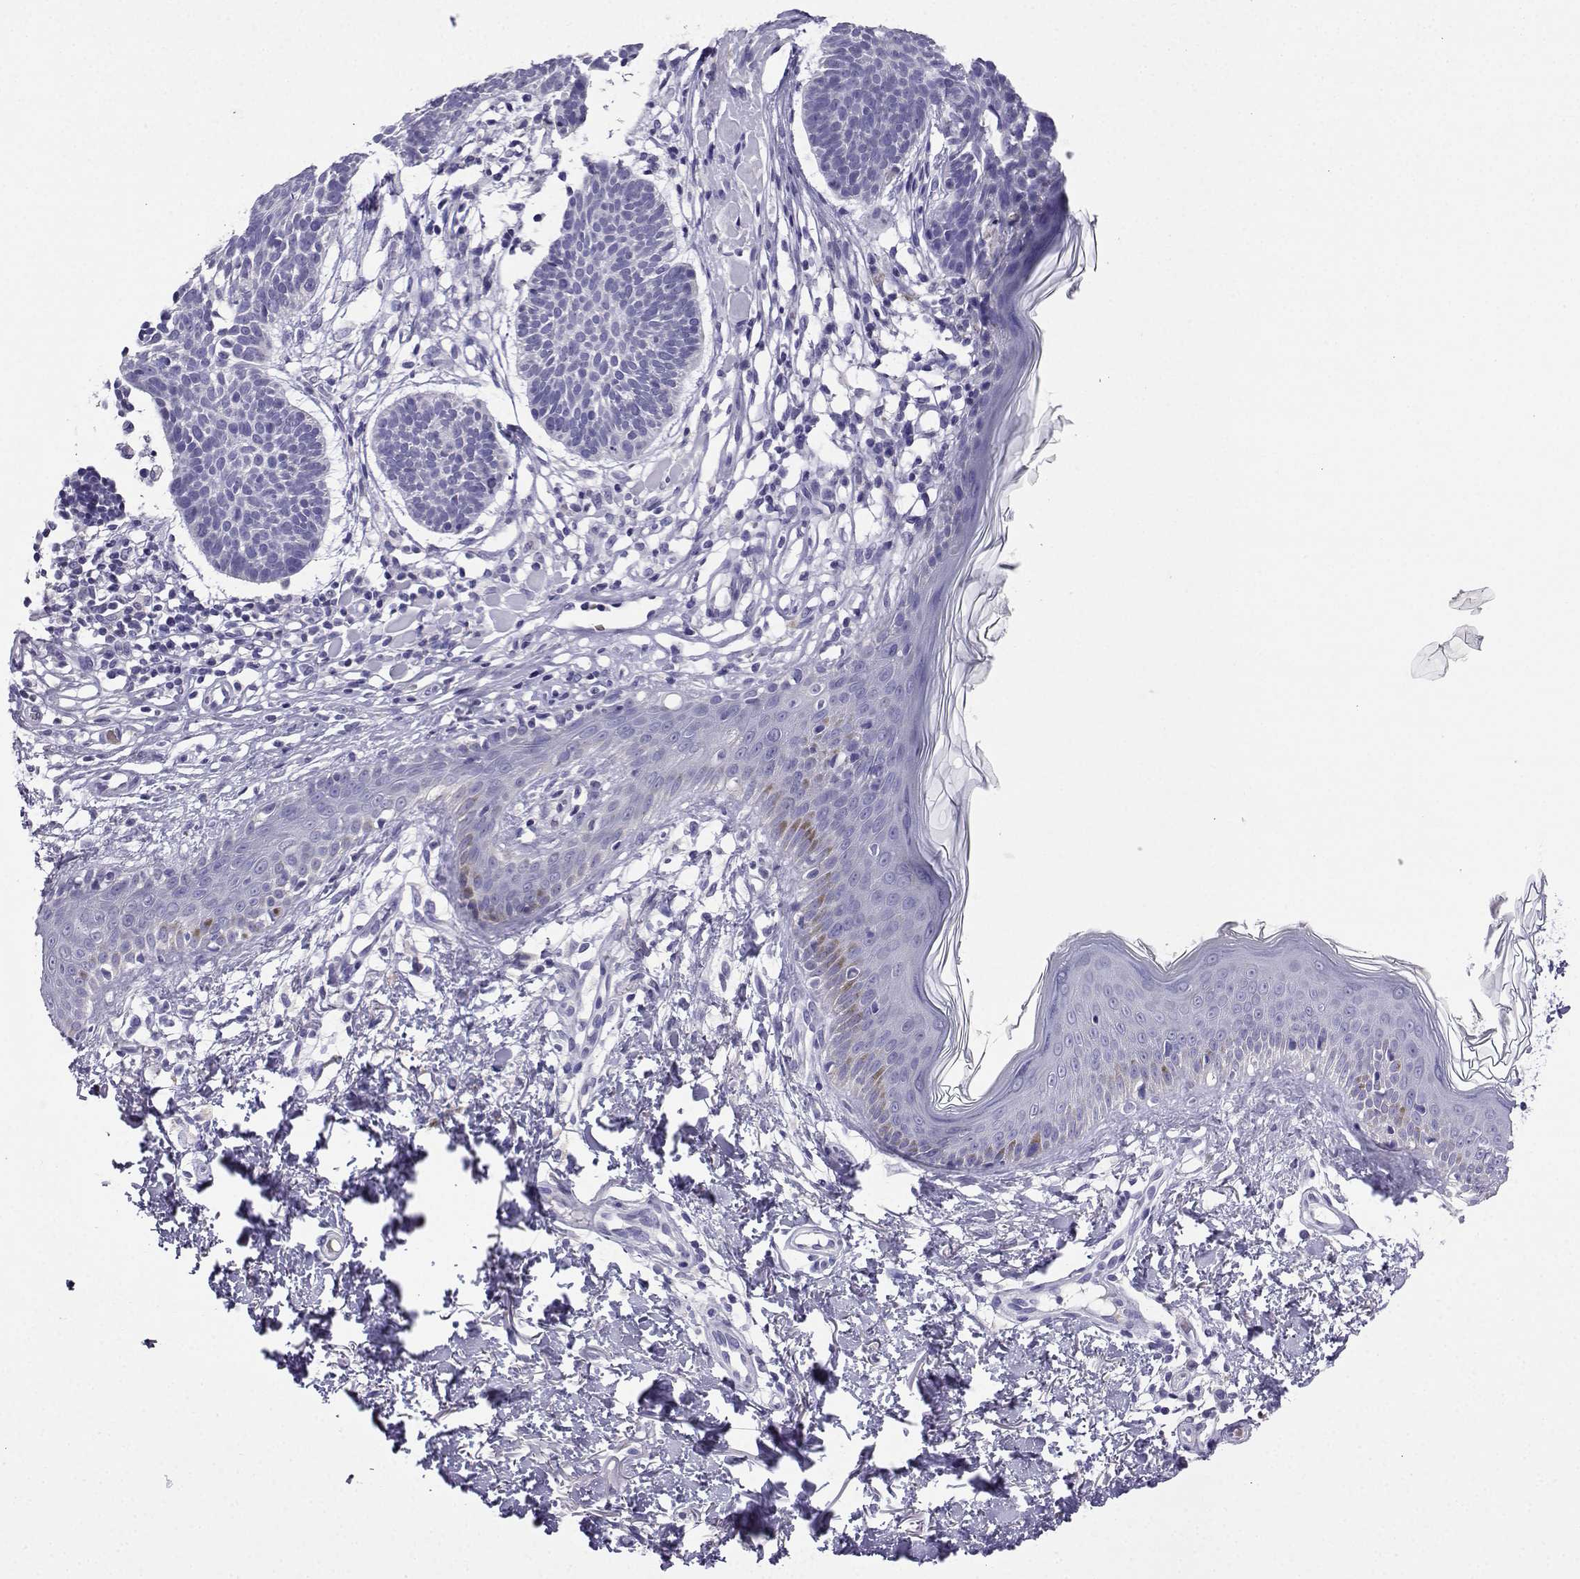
{"staining": {"intensity": "negative", "quantity": "none", "location": "none"}, "tissue": "skin cancer", "cell_type": "Tumor cells", "image_type": "cancer", "snomed": [{"axis": "morphology", "description": "Basal cell carcinoma"}, {"axis": "topography", "description": "Skin"}], "caption": "IHC photomicrograph of human skin cancer stained for a protein (brown), which reveals no positivity in tumor cells.", "gene": "LINGO1", "patient": {"sex": "male", "age": 85}}